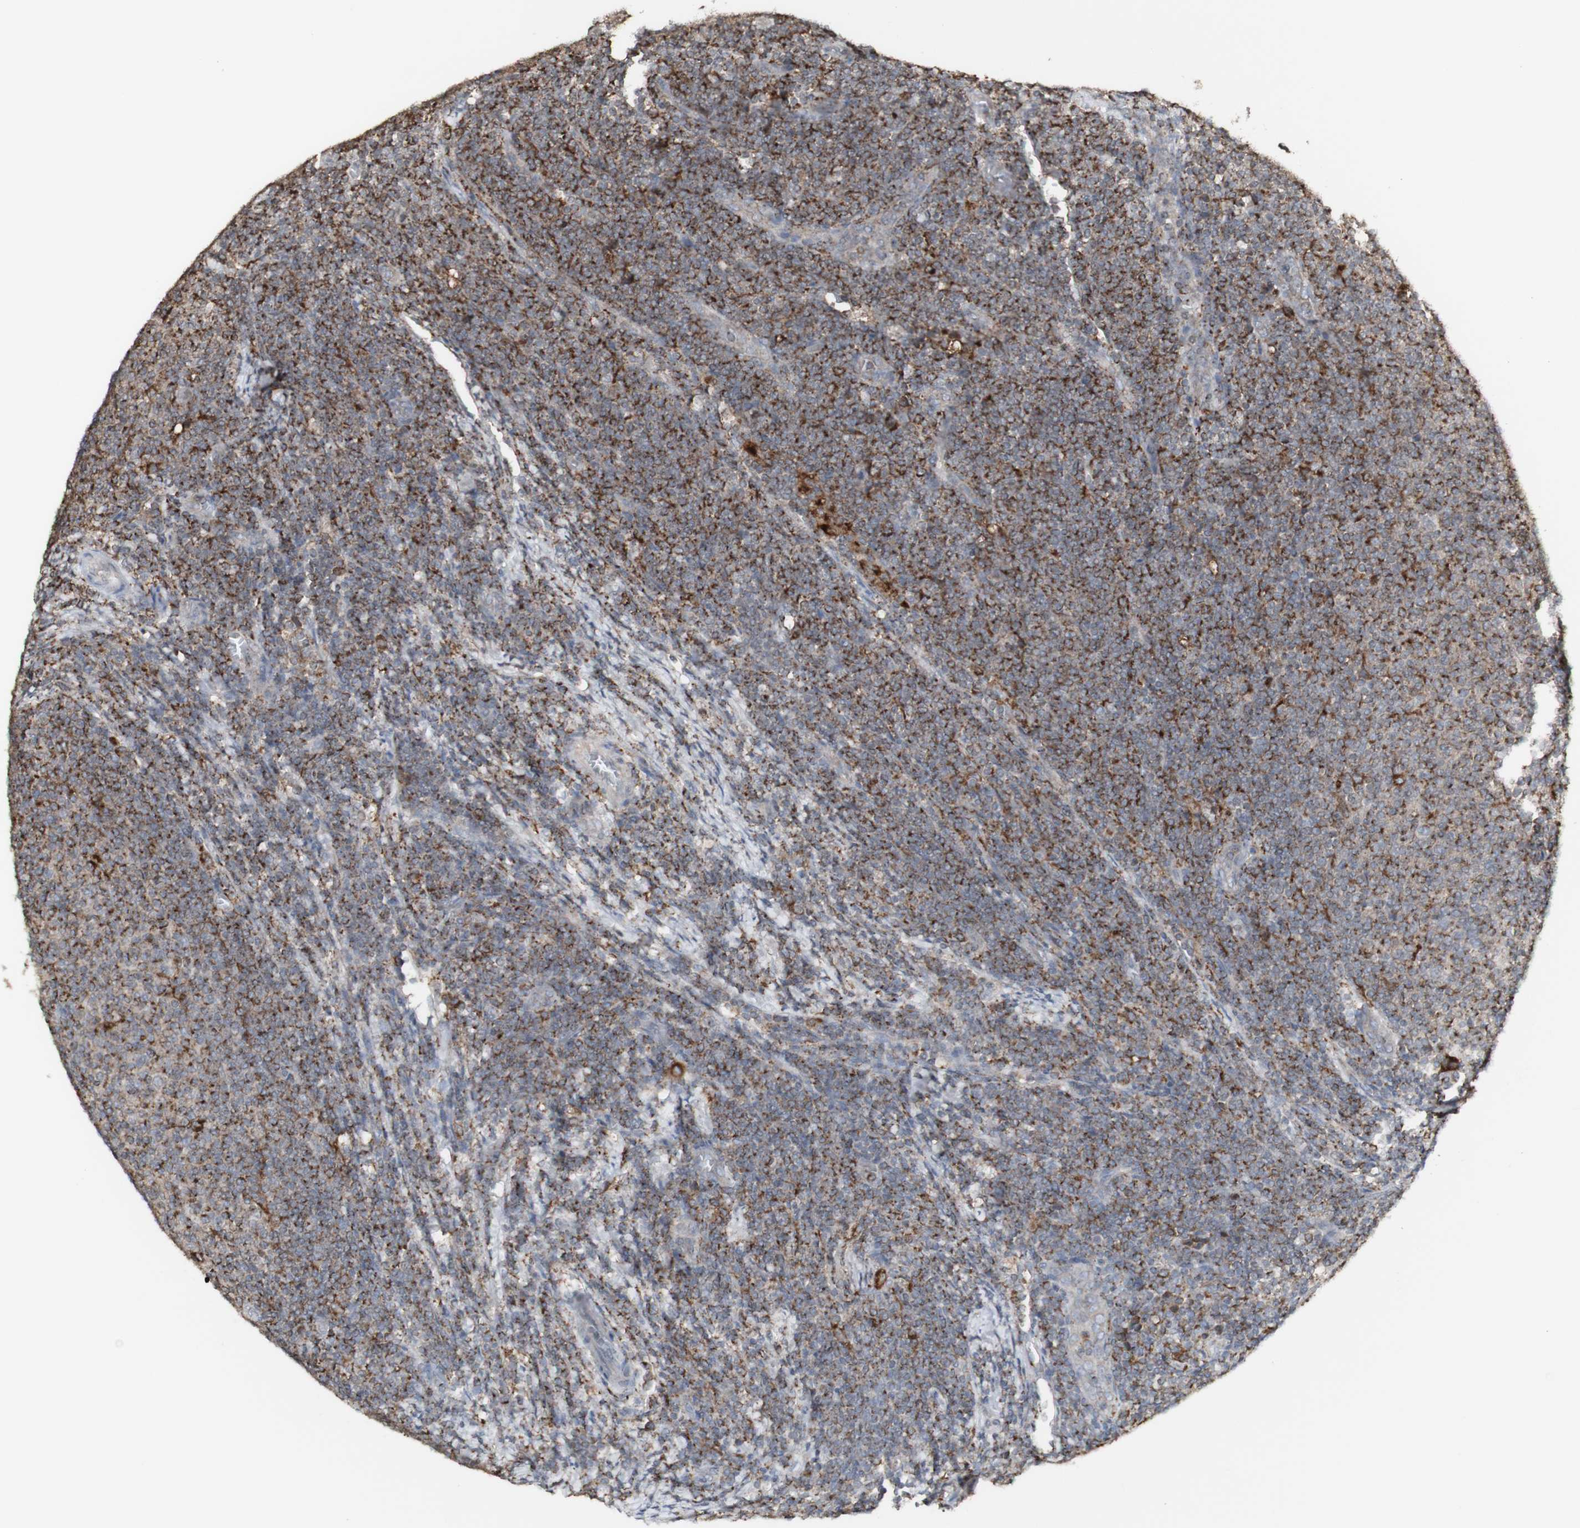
{"staining": {"intensity": "moderate", "quantity": ">75%", "location": "cytoplasmic/membranous"}, "tissue": "lymphoma", "cell_type": "Tumor cells", "image_type": "cancer", "snomed": [{"axis": "morphology", "description": "Malignant lymphoma, non-Hodgkin's type, Low grade"}, {"axis": "topography", "description": "Lymph node"}], "caption": "IHC staining of lymphoma, which shows medium levels of moderate cytoplasmic/membranous expression in approximately >75% of tumor cells indicating moderate cytoplasmic/membranous protein positivity. The staining was performed using DAB (brown) for protein detection and nuclei were counterstained in hematoxylin (blue).", "gene": "ATP6V1E1", "patient": {"sex": "male", "age": 66}}